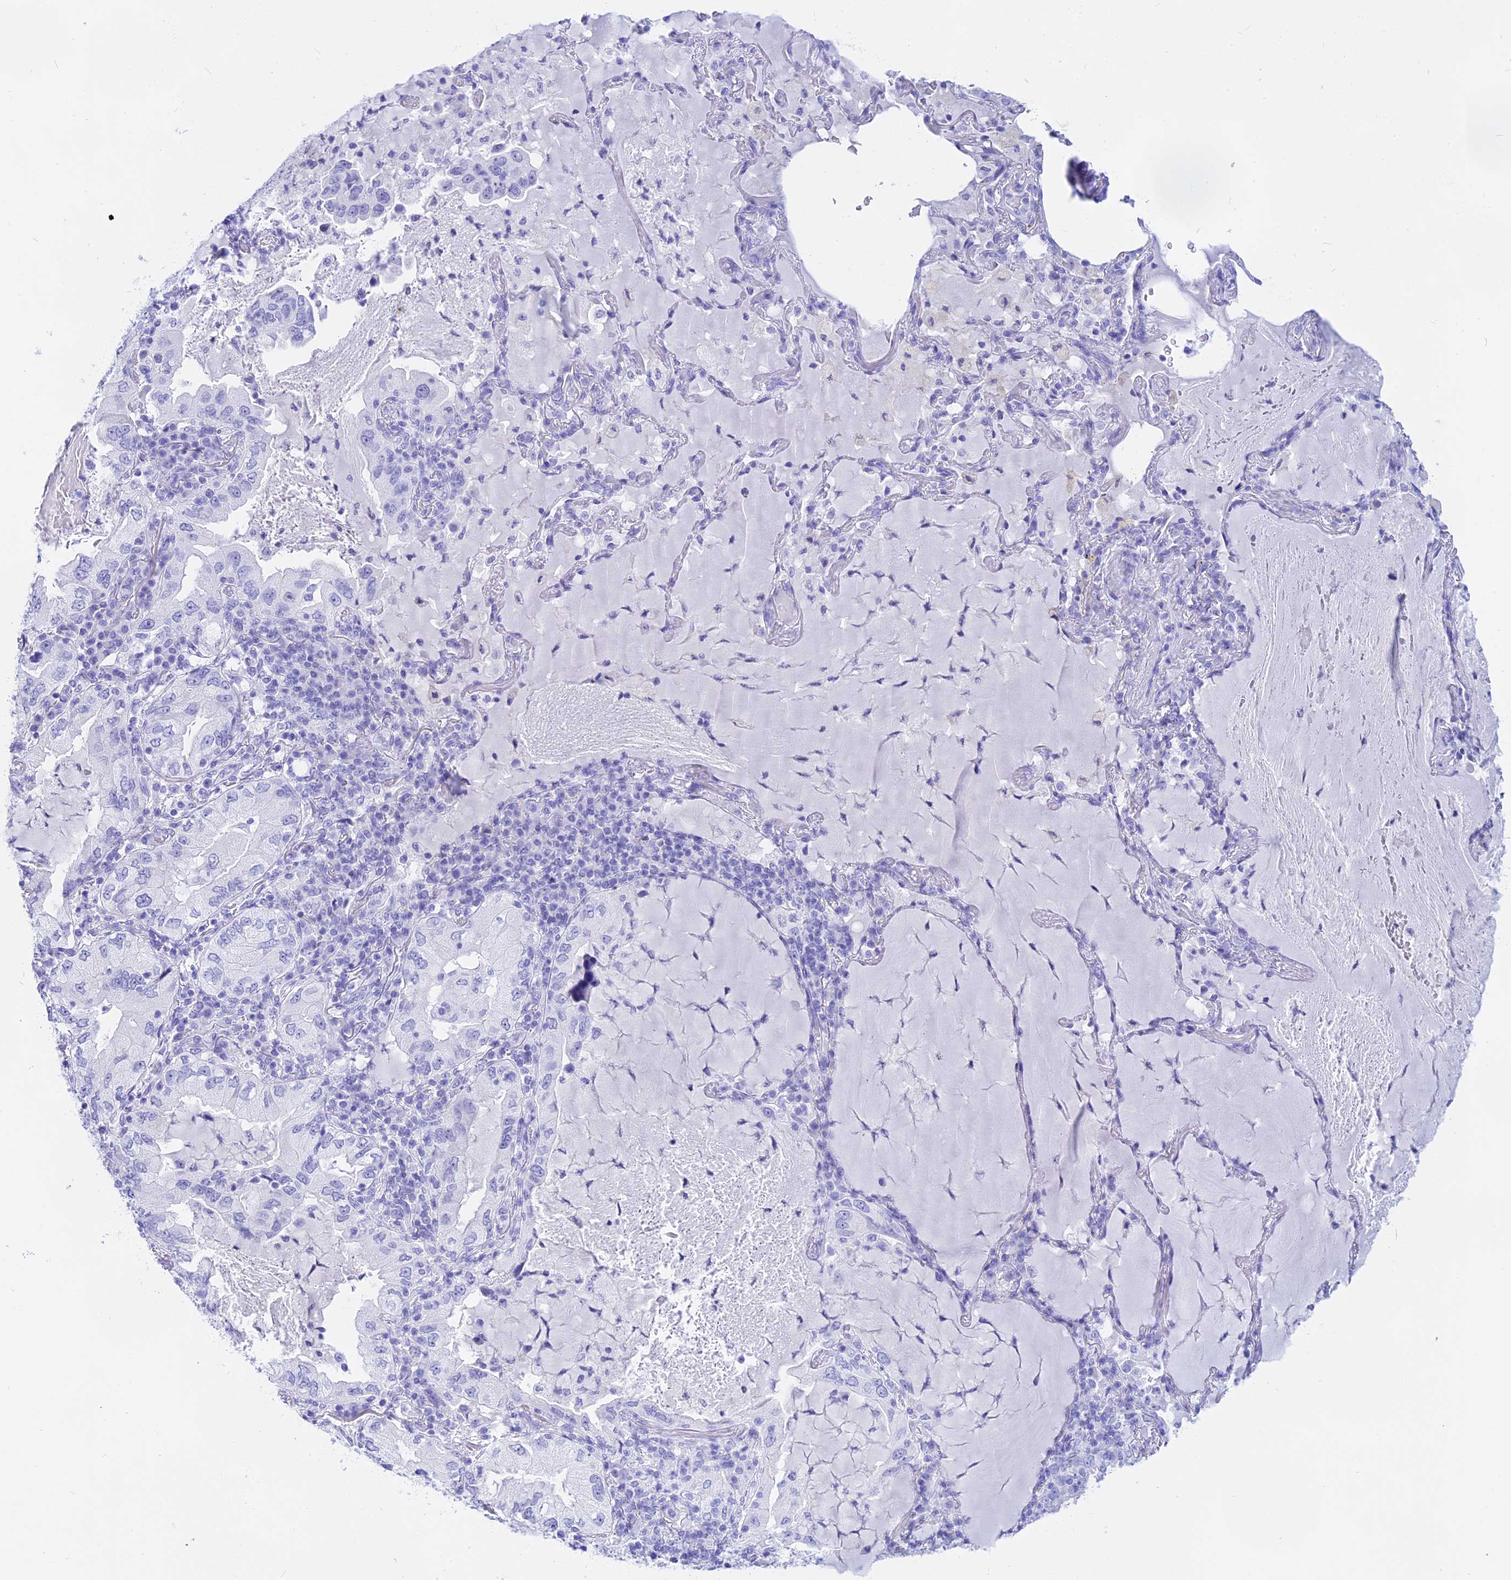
{"staining": {"intensity": "negative", "quantity": "none", "location": "none"}, "tissue": "lung cancer", "cell_type": "Tumor cells", "image_type": "cancer", "snomed": [{"axis": "morphology", "description": "Adenocarcinoma, NOS"}, {"axis": "topography", "description": "Lung"}], "caption": "DAB immunohistochemical staining of lung cancer (adenocarcinoma) displays no significant positivity in tumor cells.", "gene": "ISCA1", "patient": {"sex": "female", "age": 69}}